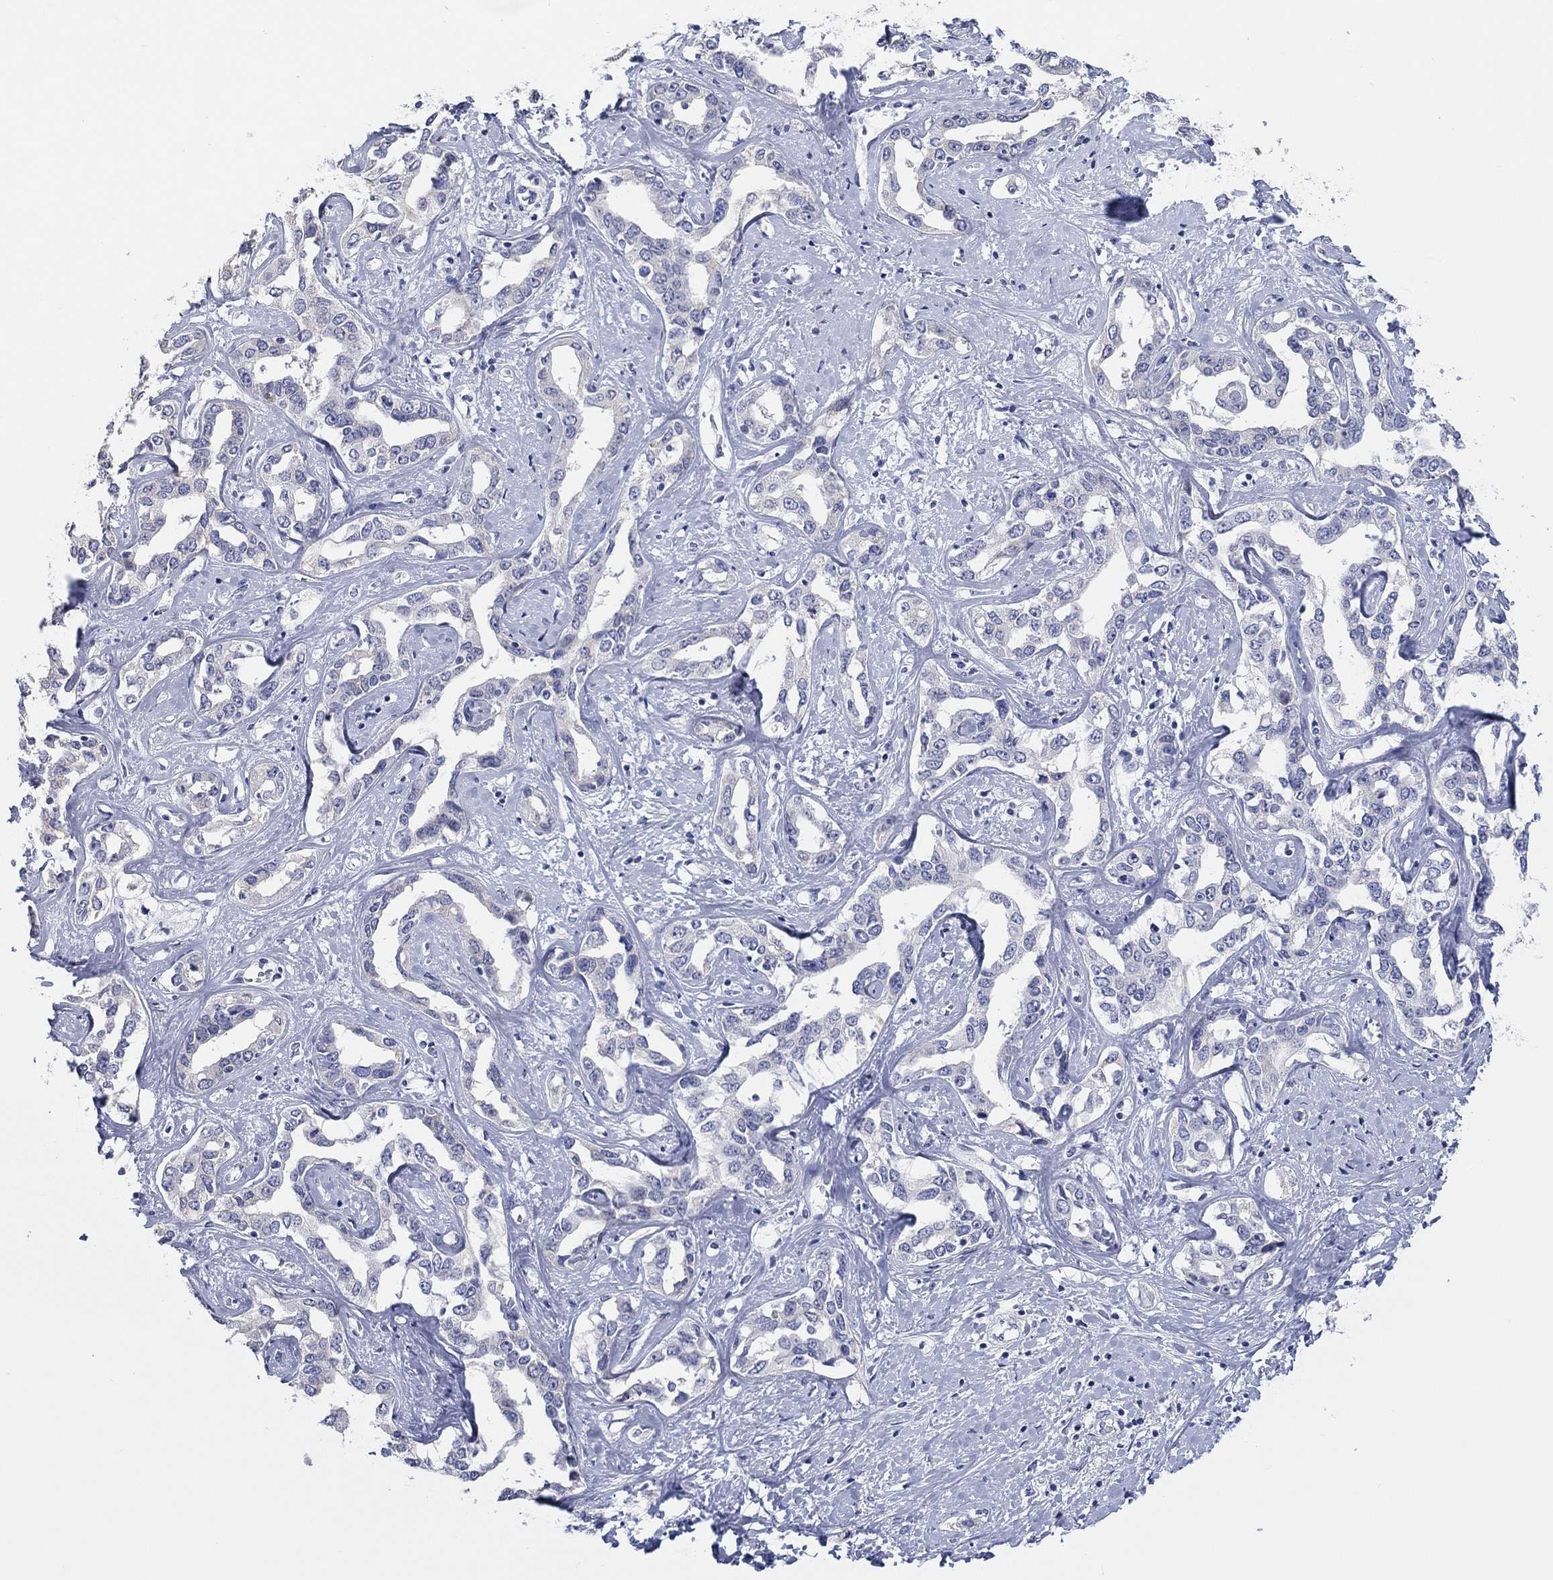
{"staining": {"intensity": "negative", "quantity": "none", "location": "none"}, "tissue": "liver cancer", "cell_type": "Tumor cells", "image_type": "cancer", "snomed": [{"axis": "morphology", "description": "Cholangiocarcinoma"}, {"axis": "topography", "description": "Liver"}], "caption": "DAB immunohistochemical staining of human cholangiocarcinoma (liver) displays no significant expression in tumor cells.", "gene": "LRRC4C", "patient": {"sex": "male", "age": 59}}